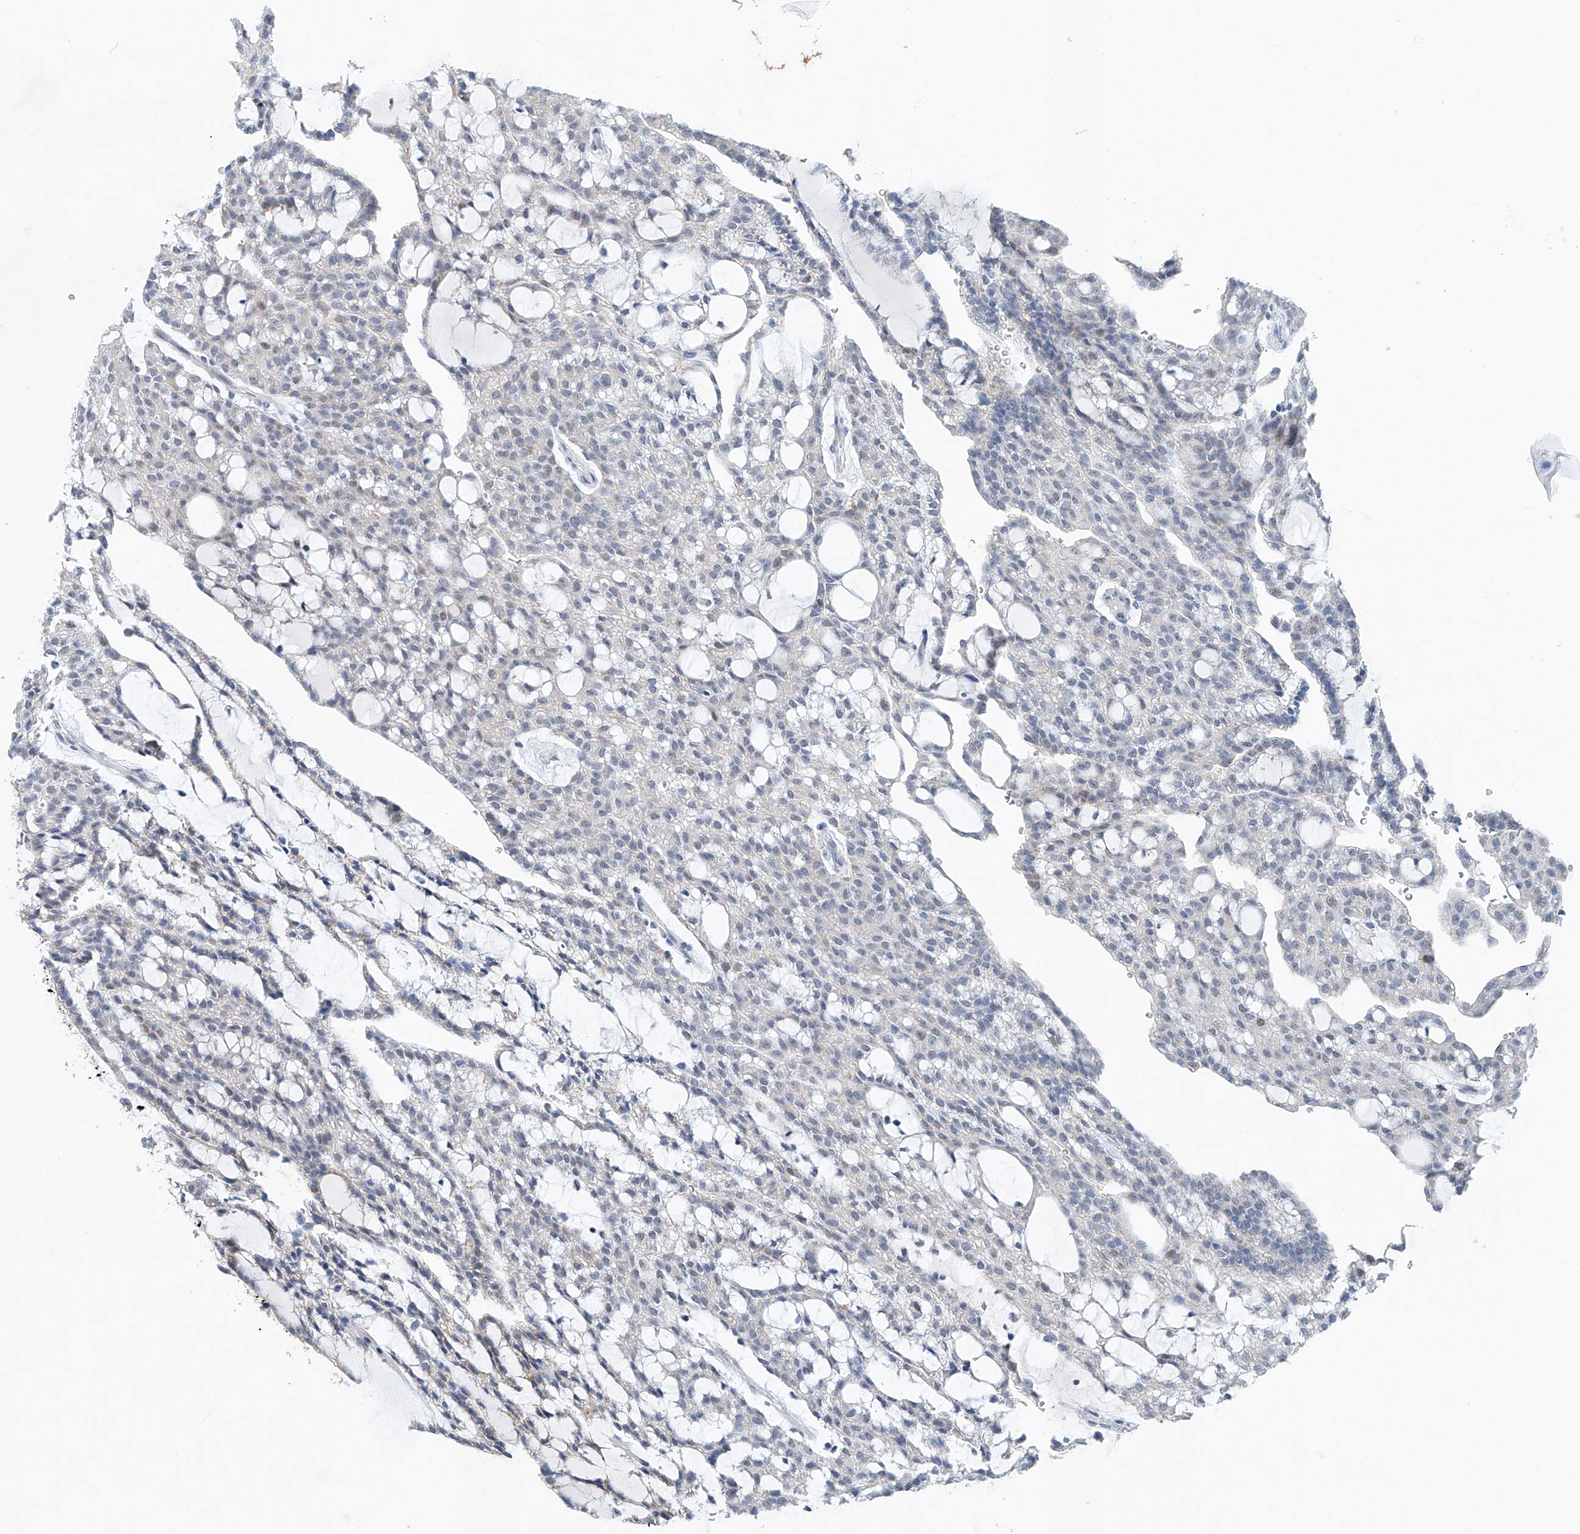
{"staining": {"intensity": "negative", "quantity": "none", "location": "none"}, "tissue": "renal cancer", "cell_type": "Tumor cells", "image_type": "cancer", "snomed": [{"axis": "morphology", "description": "Adenocarcinoma, NOS"}, {"axis": "topography", "description": "Kidney"}], "caption": "Tumor cells show no significant expression in adenocarcinoma (renal).", "gene": "KLF15", "patient": {"sex": "male", "age": 63}}